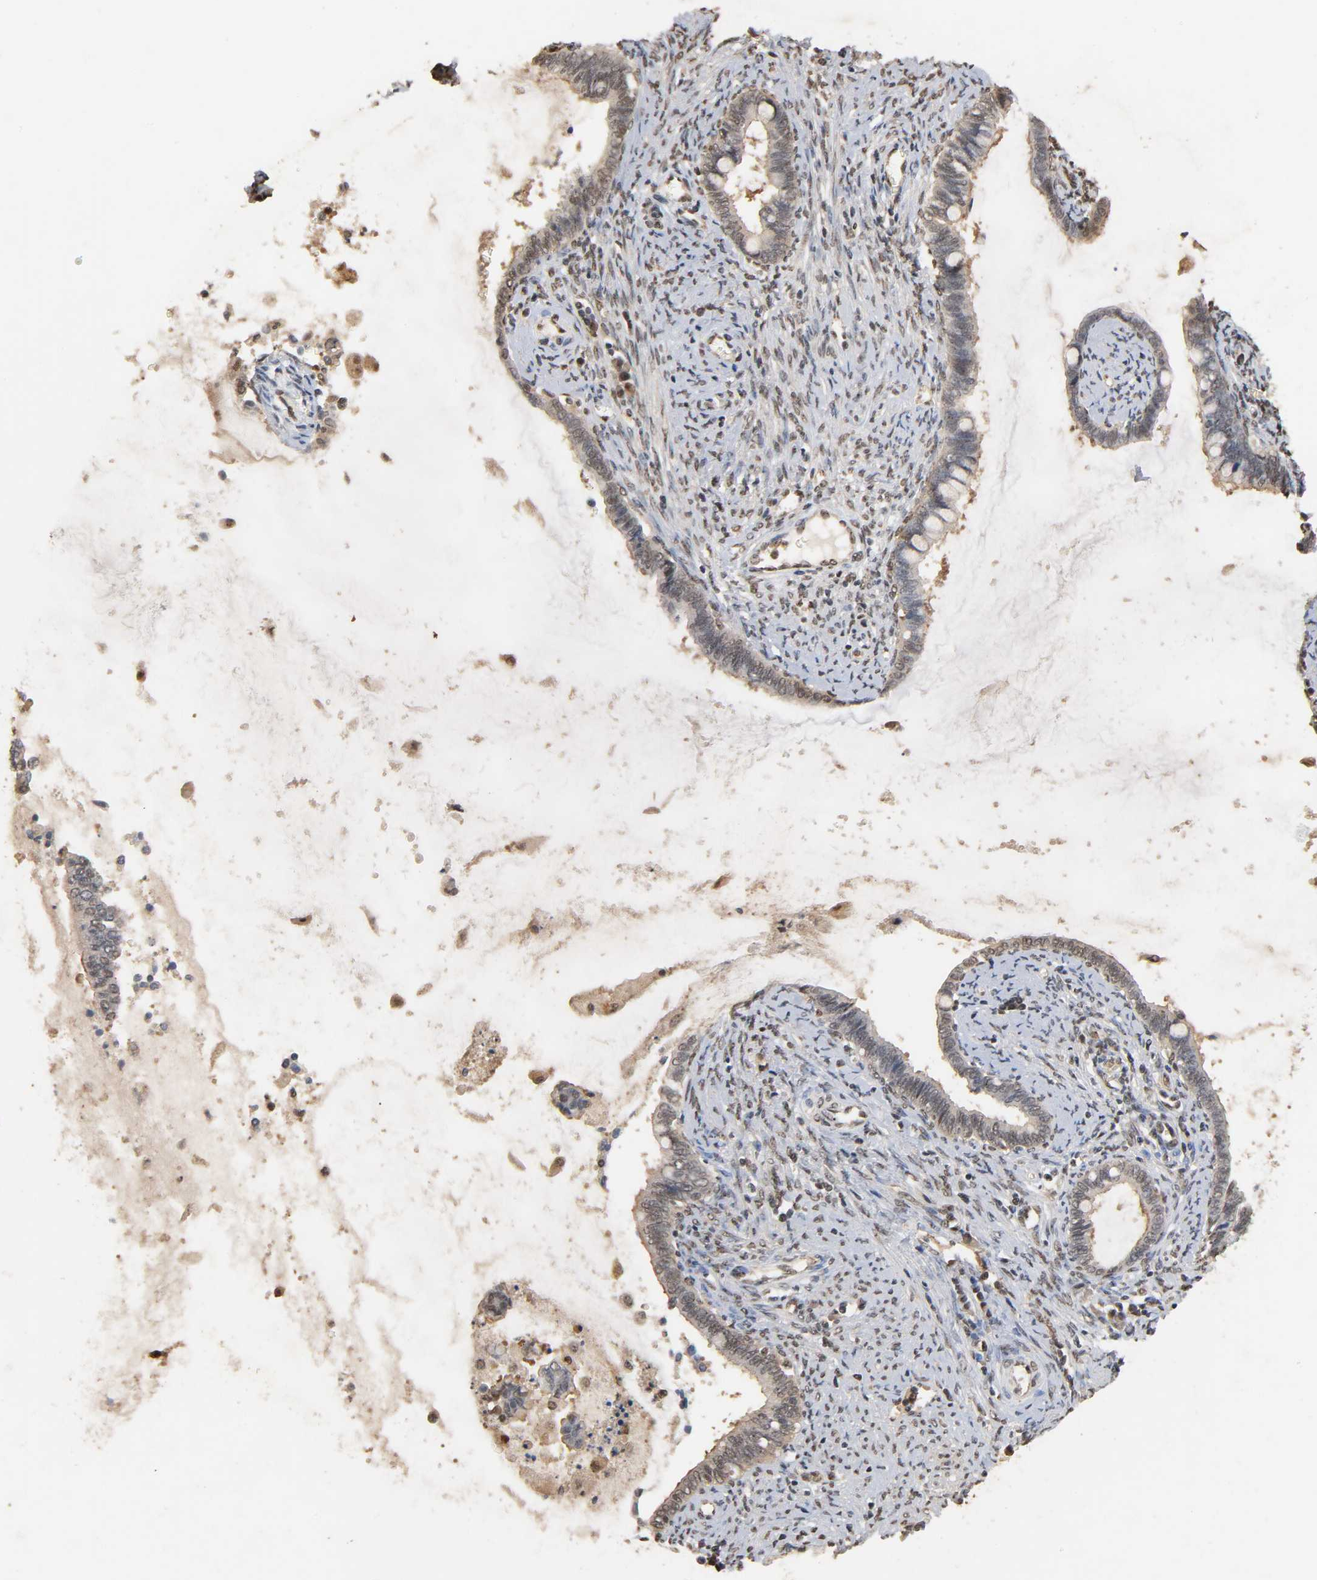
{"staining": {"intensity": "negative", "quantity": "none", "location": "none"}, "tissue": "cervical cancer", "cell_type": "Tumor cells", "image_type": "cancer", "snomed": [{"axis": "morphology", "description": "Adenocarcinoma, NOS"}, {"axis": "topography", "description": "Cervix"}], "caption": "Tumor cells show no significant staining in cervical adenocarcinoma.", "gene": "UBC", "patient": {"sex": "female", "age": 44}}